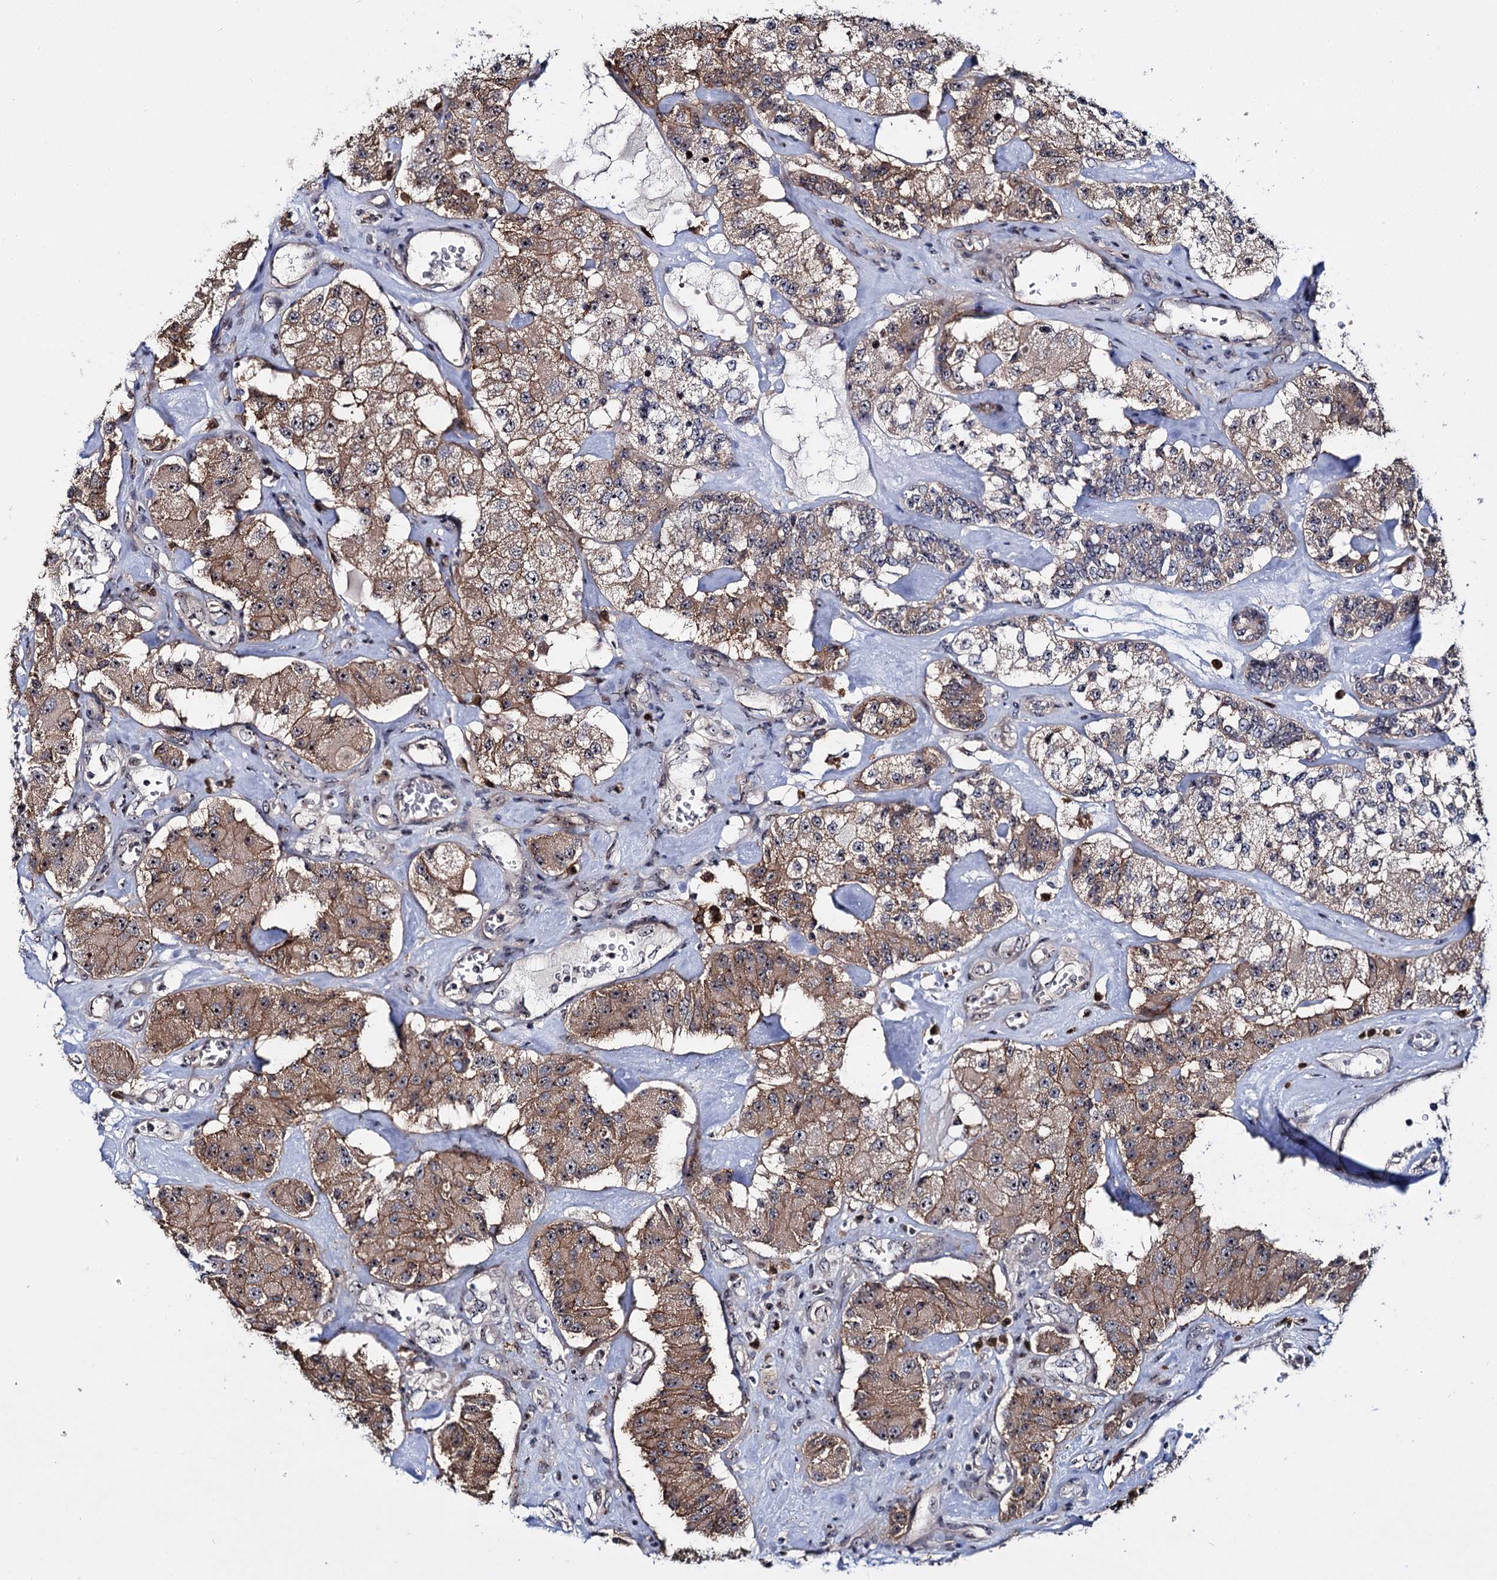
{"staining": {"intensity": "moderate", "quantity": ">75%", "location": "cytoplasmic/membranous"}, "tissue": "carcinoid", "cell_type": "Tumor cells", "image_type": "cancer", "snomed": [{"axis": "morphology", "description": "Carcinoid, malignant, NOS"}, {"axis": "topography", "description": "Pancreas"}], "caption": "Immunohistochemical staining of carcinoid reveals moderate cytoplasmic/membranous protein staining in approximately >75% of tumor cells.", "gene": "SUPT20H", "patient": {"sex": "male", "age": 41}}